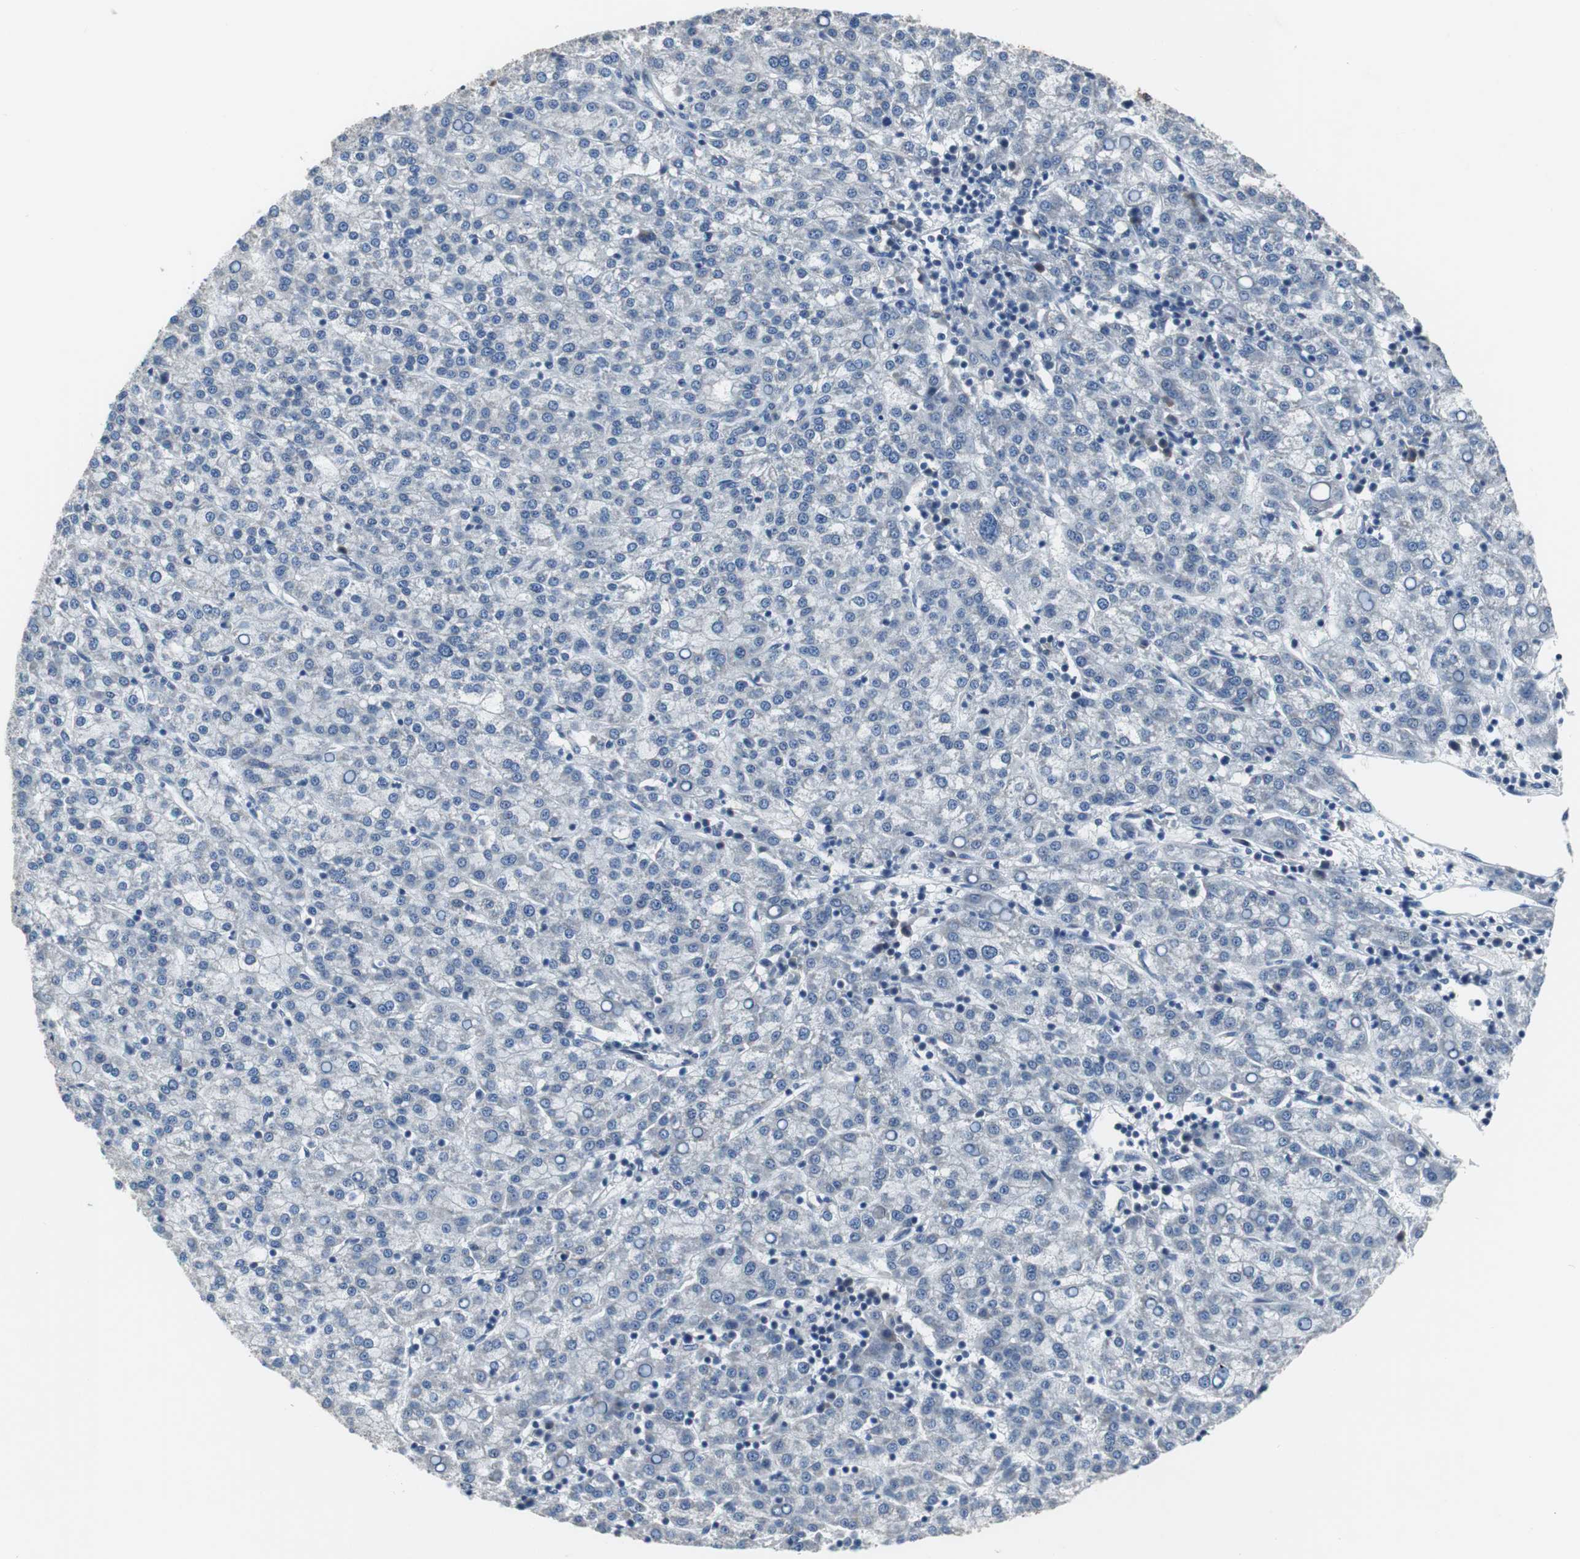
{"staining": {"intensity": "negative", "quantity": "none", "location": "none"}, "tissue": "liver cancer", "cell_type": "Tumor cells", "image_type": "cancer", "snomed": [{"axis": "morphology", "description": "Carcinoma, Hepatocellular, NOS"}, {"axis": "topography", "description": "Liver"}], "caption": "Immunohistochemistry of liver cancer shows no staining in tumor cells. (Stains: DAB IHC with hematoxylin counter stain, Microscopy: brightfield microscopy at high magnification).", "gene": "TP63", "patient": {"sex": "female", "age": 58}}